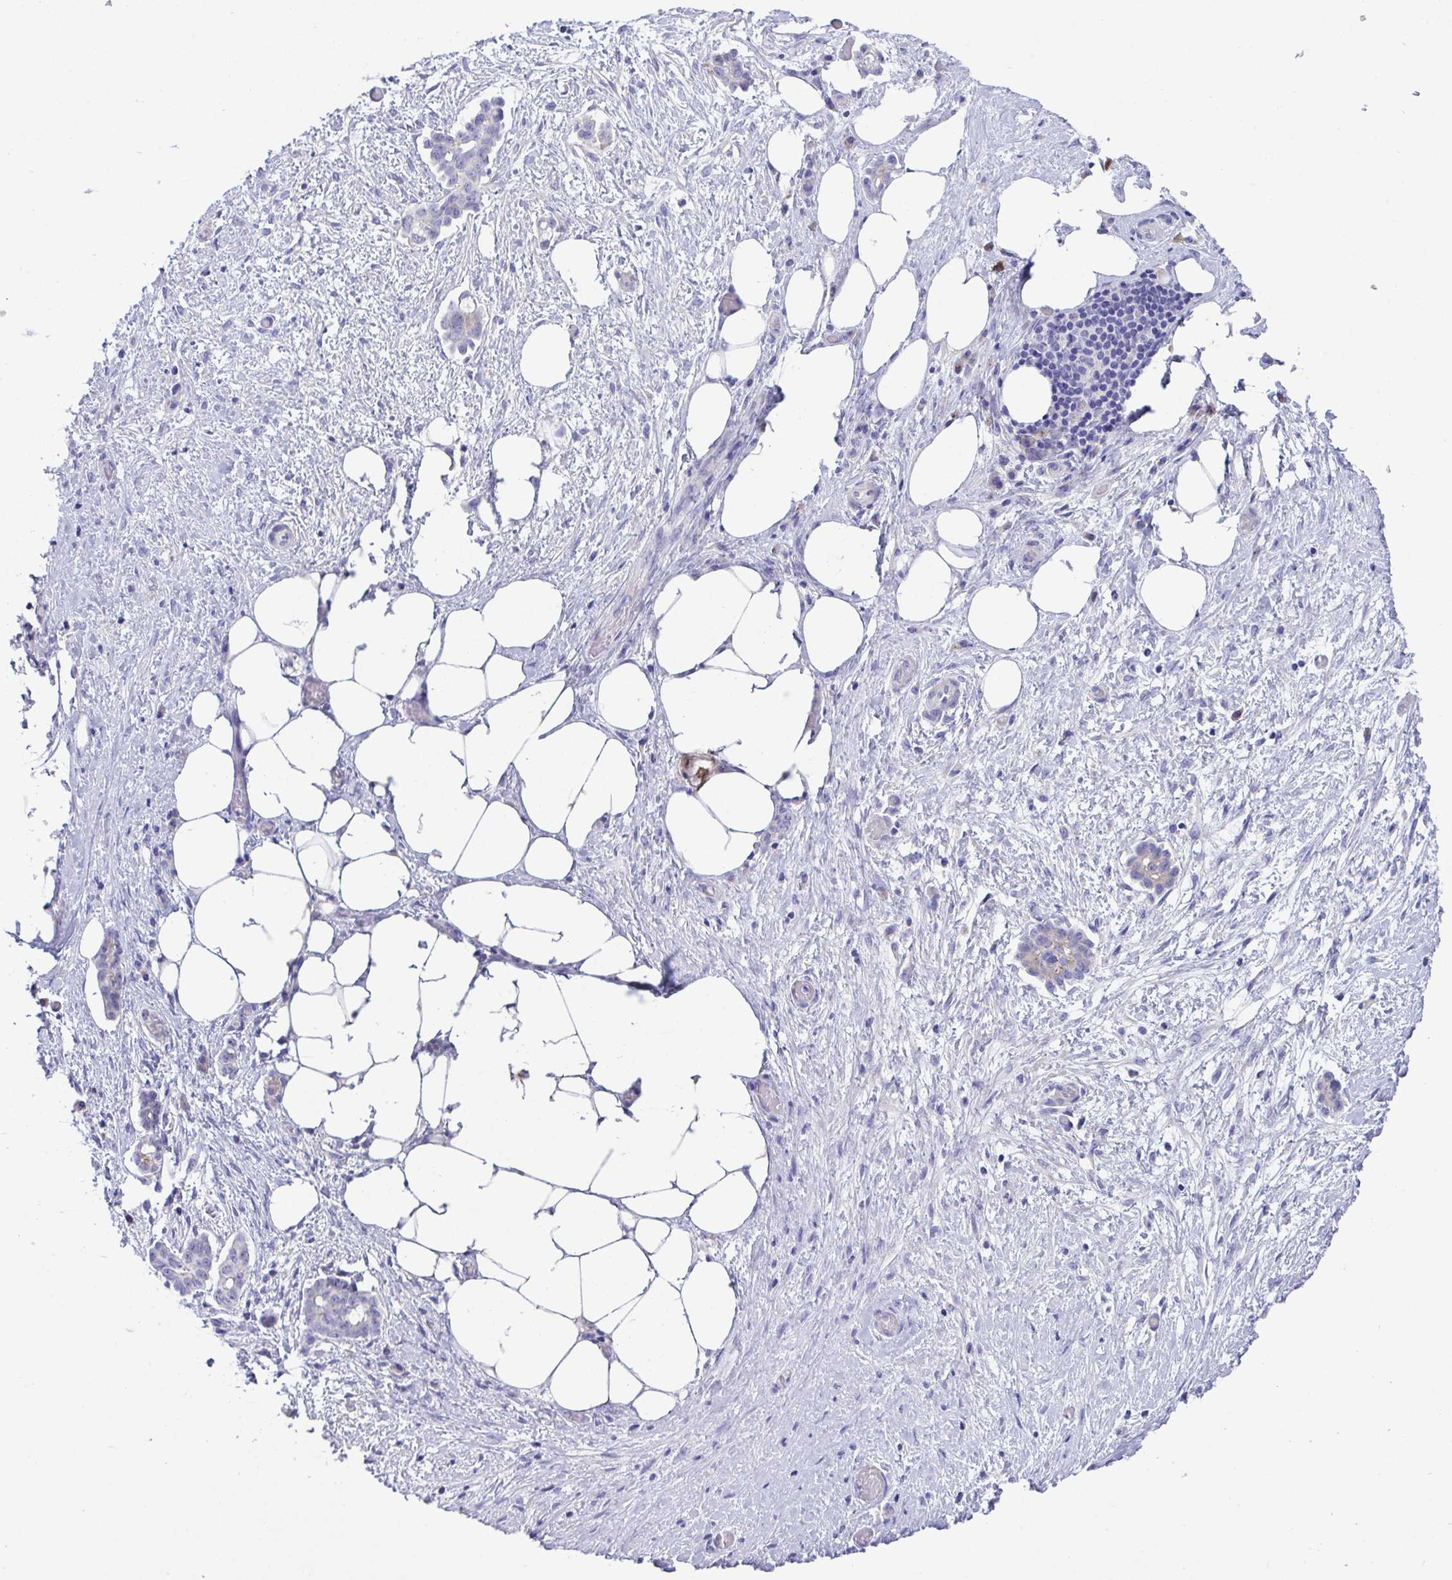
{"staining": {"intensity": "negative", "quantity": "none", "location": "none"}, "tissue": "ovarian cancer", "cell_type": "Tumor cells", "image_type": "cancer", "snomed": [{"axis": "morphology", "description": "Cystadenocarcinoma, serous, NOS"}, {"axis": "topography", "description": "Ovary"}], "caption": "DAB (3,3'-diaminobenzidine) immunohistochemical staining of human serous cystadenocarcinoma (ovarian) demonstrates no significant positivity in tumor cells.", "gene": "TMEM106B", "patient": {"sex": "female", "age": 50}}